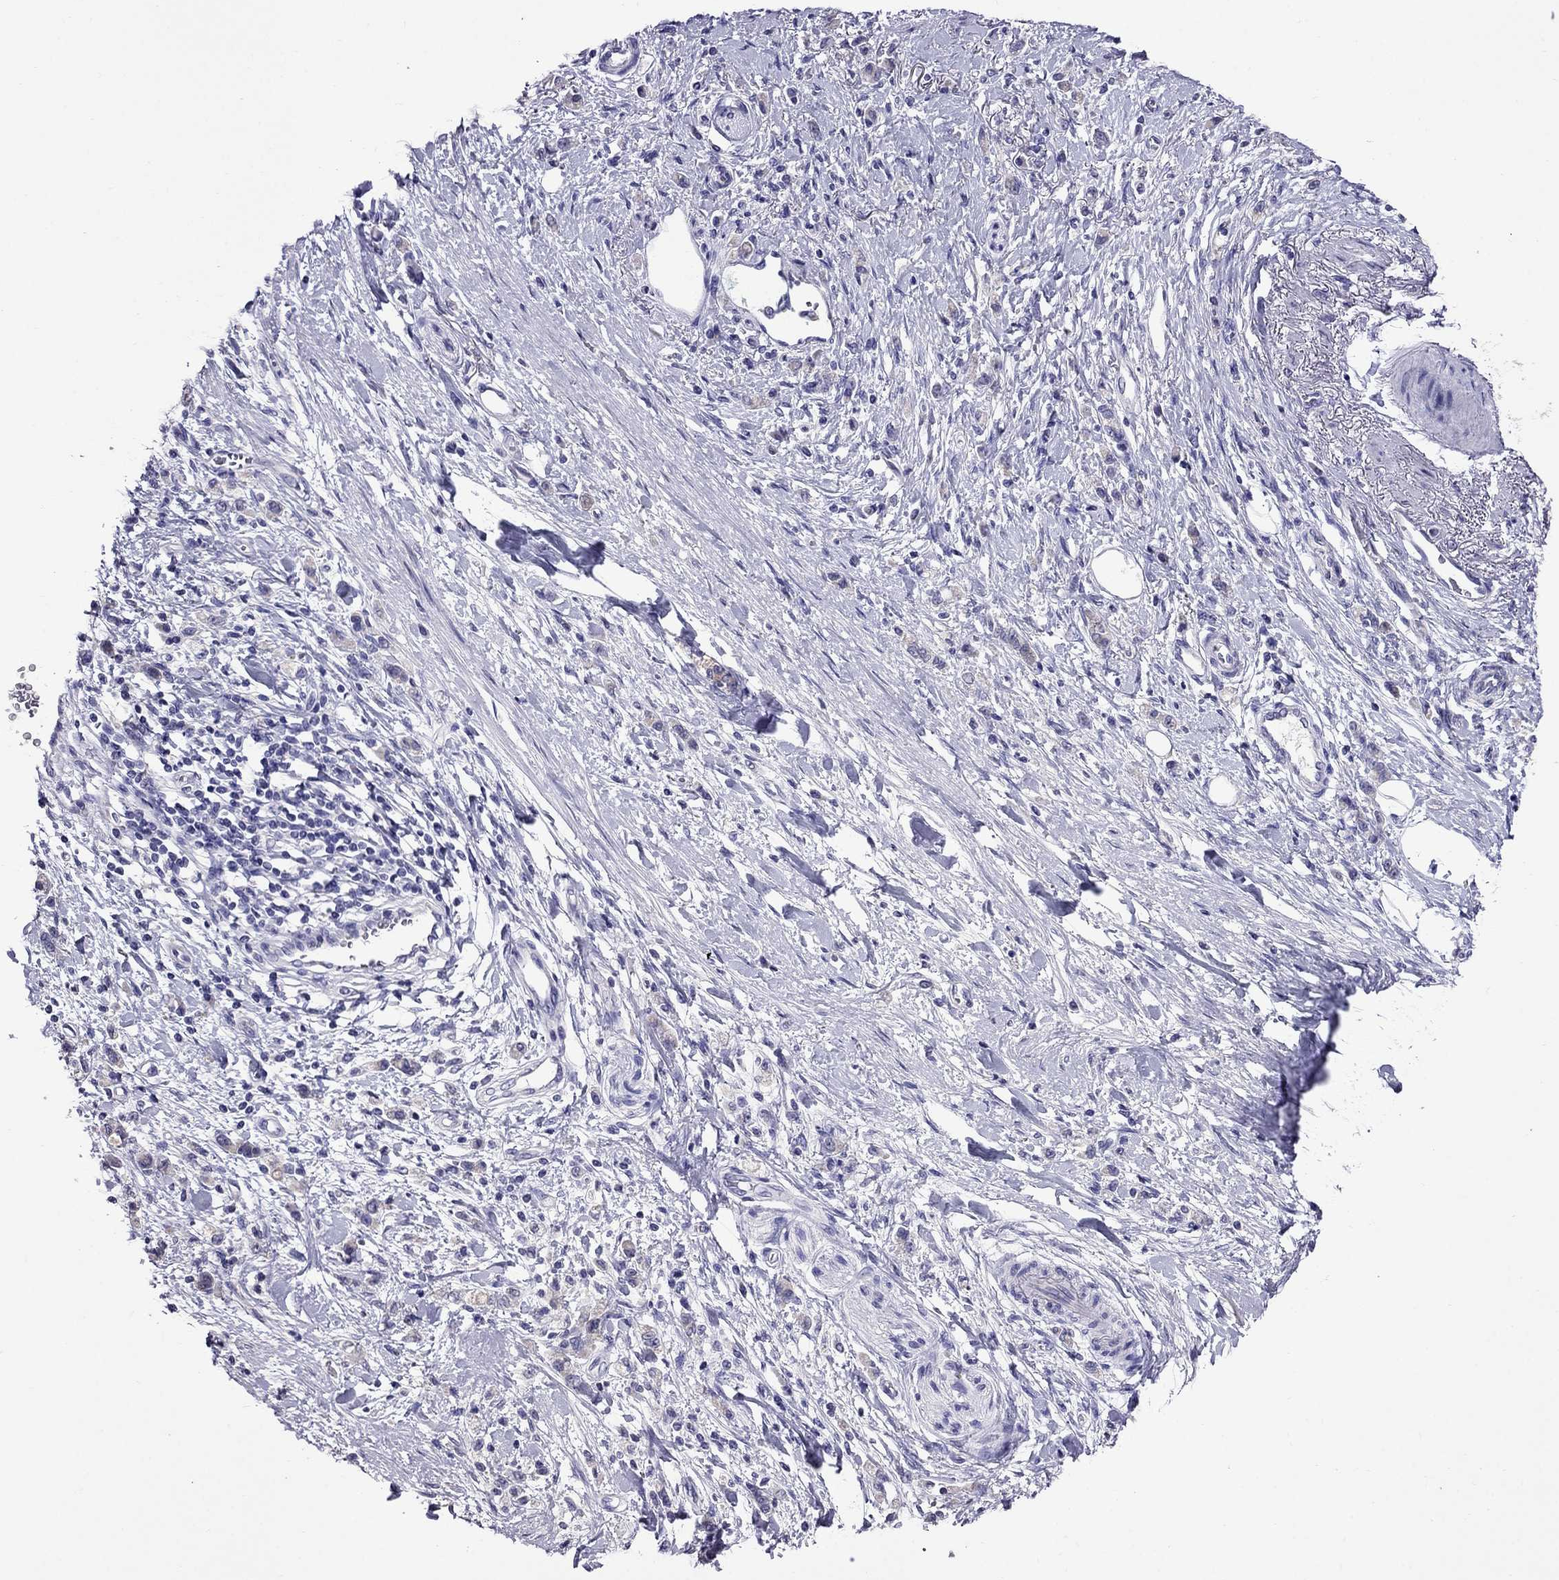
{"staining": {"intensity": "negative", "quantity": "none", "location": "none"}, "tissue": "stomach cancer", "cell_type": "Tumor cells", "image_type": "cancer", "snomed": [{"axis": "morphology", "description": "Adenocarcinoma, NOS"}, {"axis": "topography", "description": "Stomach"}], "caption": "The micrograph displays no staining of tumor cells in stomach adenocarcinoma.", "gene": "OXCT2", "patient": {"sex": "male", "age": 77}}